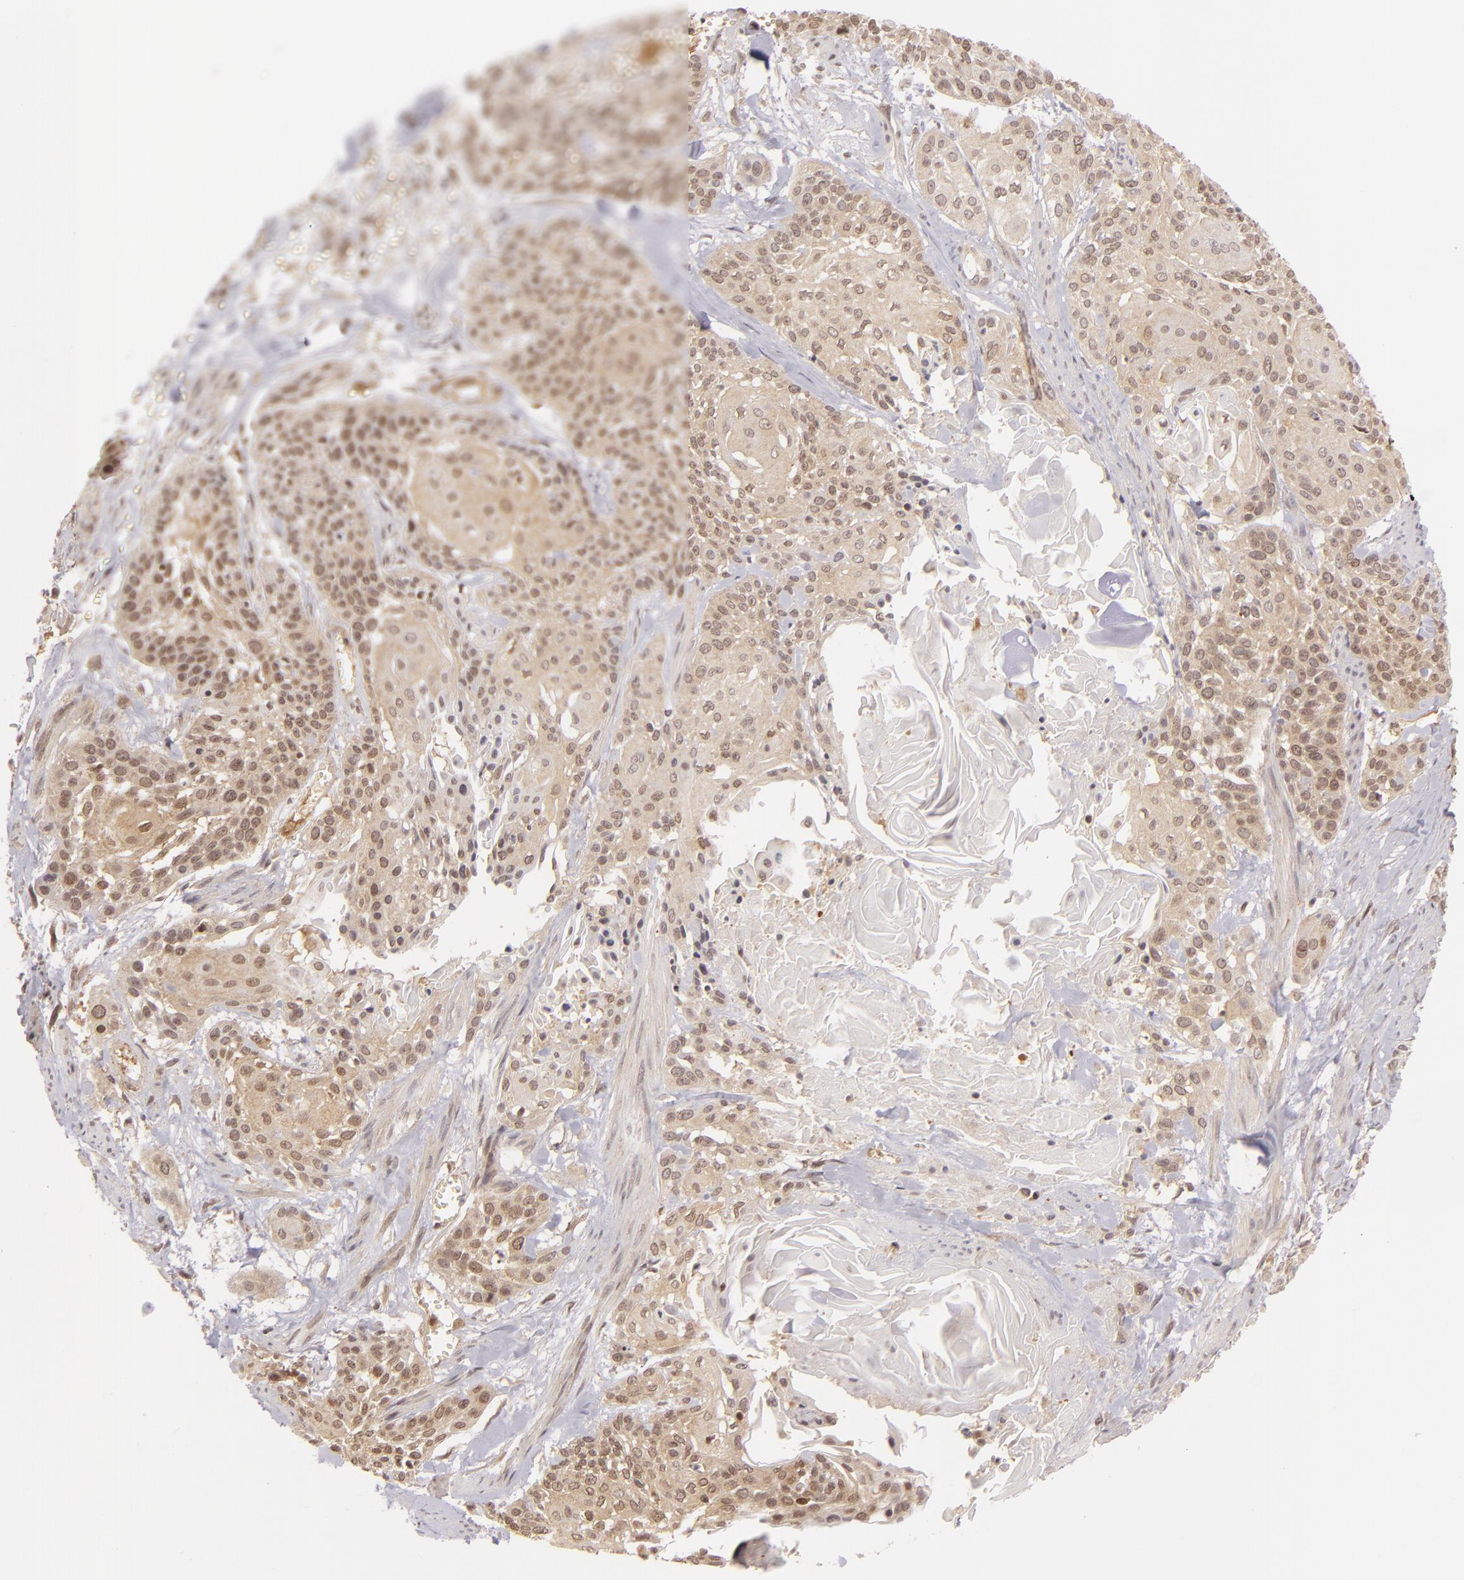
{"staining": {"intensity": "weak", "quantity": ">75%", "location": "cytoplasmic/membranous,nuclear"}, "tissue": "cervical cancer", "cell_type": "Tumor cells", "image_type": "cancer", "snomed": [{"axis": "morphology", "description": "Squamous cell carcinoma, NOS"}, {"axis": "topography", "description": "Cervix"}], "caption": "Protein analysis of squamous cell carcinoma (cervical) tissue shows weak cytoplasmic/membranous and nuclear expression in approximately >75% of tumor cells. The staining was performed using DAB (3,3'-diaminobenzidine) to visualize the protein expression in brown, while the nuclei were stained in blue with hematoxylin (Magnification: 20x).", "gene": "ZBTB33", "patient": {"sex": "female", "age": 57}}